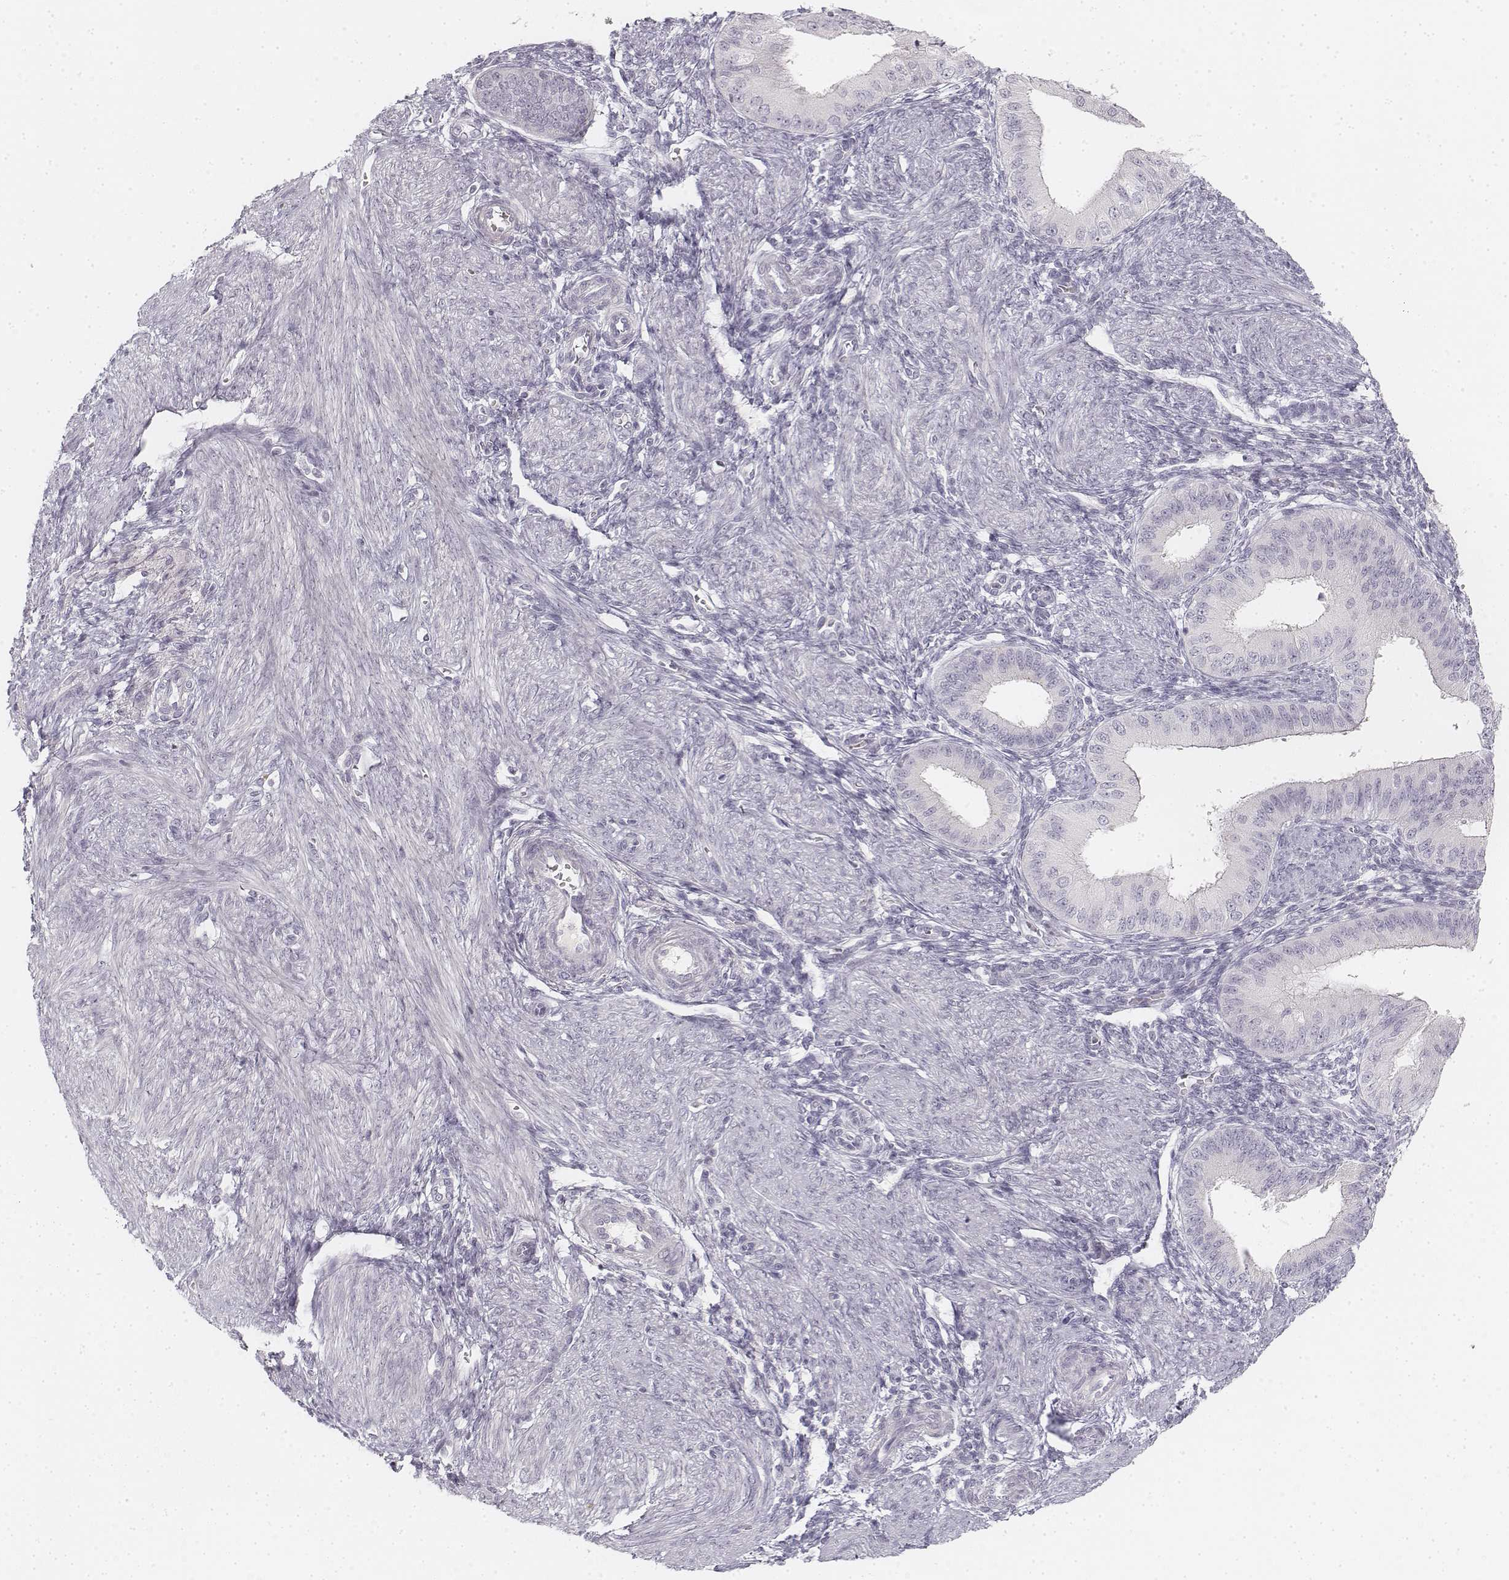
{"staining": {"intensity": "negative", "quantity": "none", "location": "none"}, "tissue": "endometrium", "cell_type": "Cells in endometrial stroma", "image_type": "normal", "snomed": [{"axis": "morphology", "description": "Normal tissue, NOS"}, {"axis": "topography", "description": "Endometrium"}], "caption": "Immunohistochemistry image of unremarkable endometrium: human endometrium stained with DAB demonstrates no significant protein expression in cells in endometrial stroma.", "gene": "DSG4", "patient": {"sex": "female", "age": 39}}